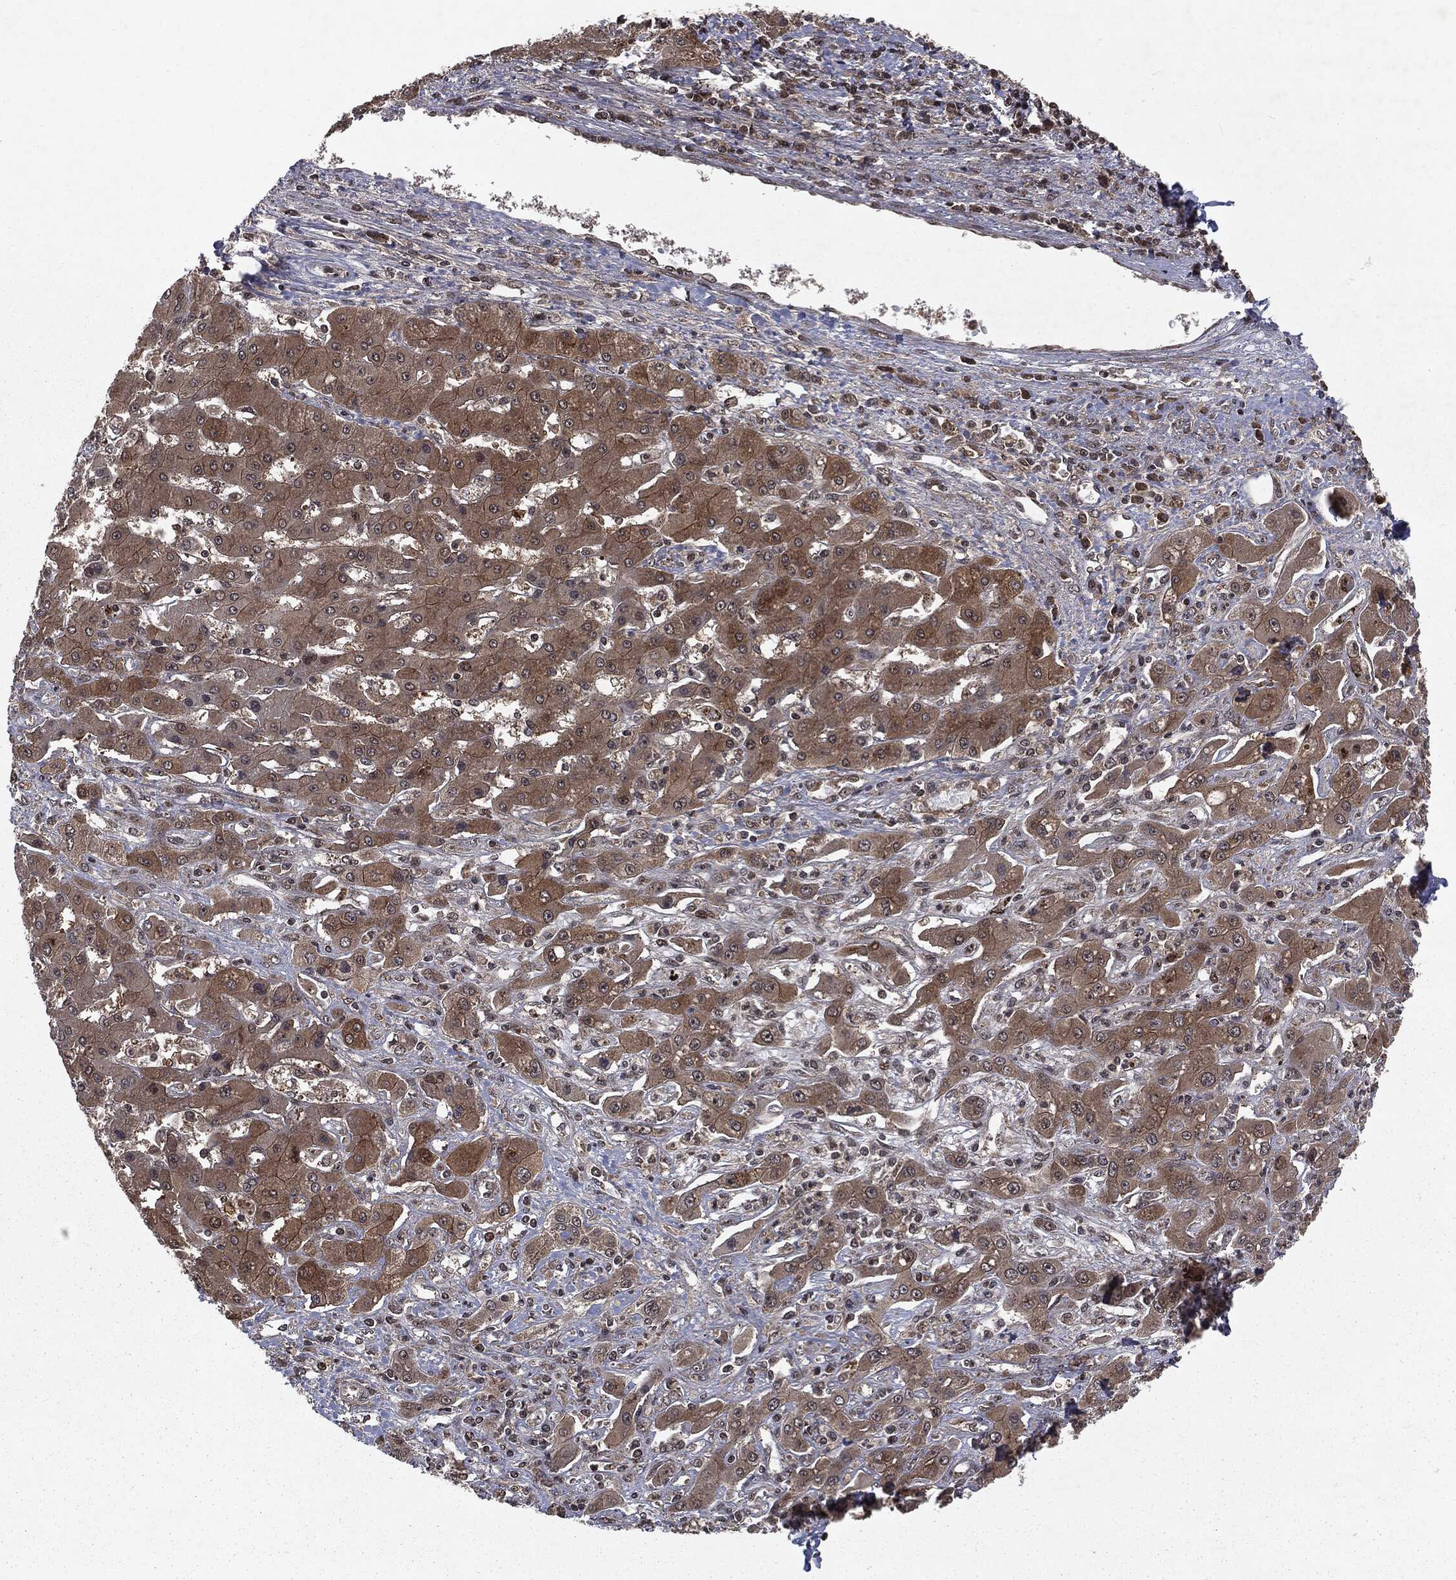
{"staining": {"intensity": "moderate", "quantity": "25%-75%", "location": "cytoplasmic/membranous"}, "tissue": "liver cancer", "cell_type": "Tumor cells", "image_type": "cancer", "snomed": [{"axis": "morphology", "description": "Cholangiocarcinoma"}, {"axis": "topography", "description": "Liver"}], "caption": "Moderate cytoplasmic/membranous protein staining is identified in about 25%-75% of tumor cells in liver cancer. (DAB (3,3'-diaminobenzidine) = brown stain, brightfield microscopy at high magnification).", "gene": "STAU2", "patient": {"sex": "male", "age": 67}}